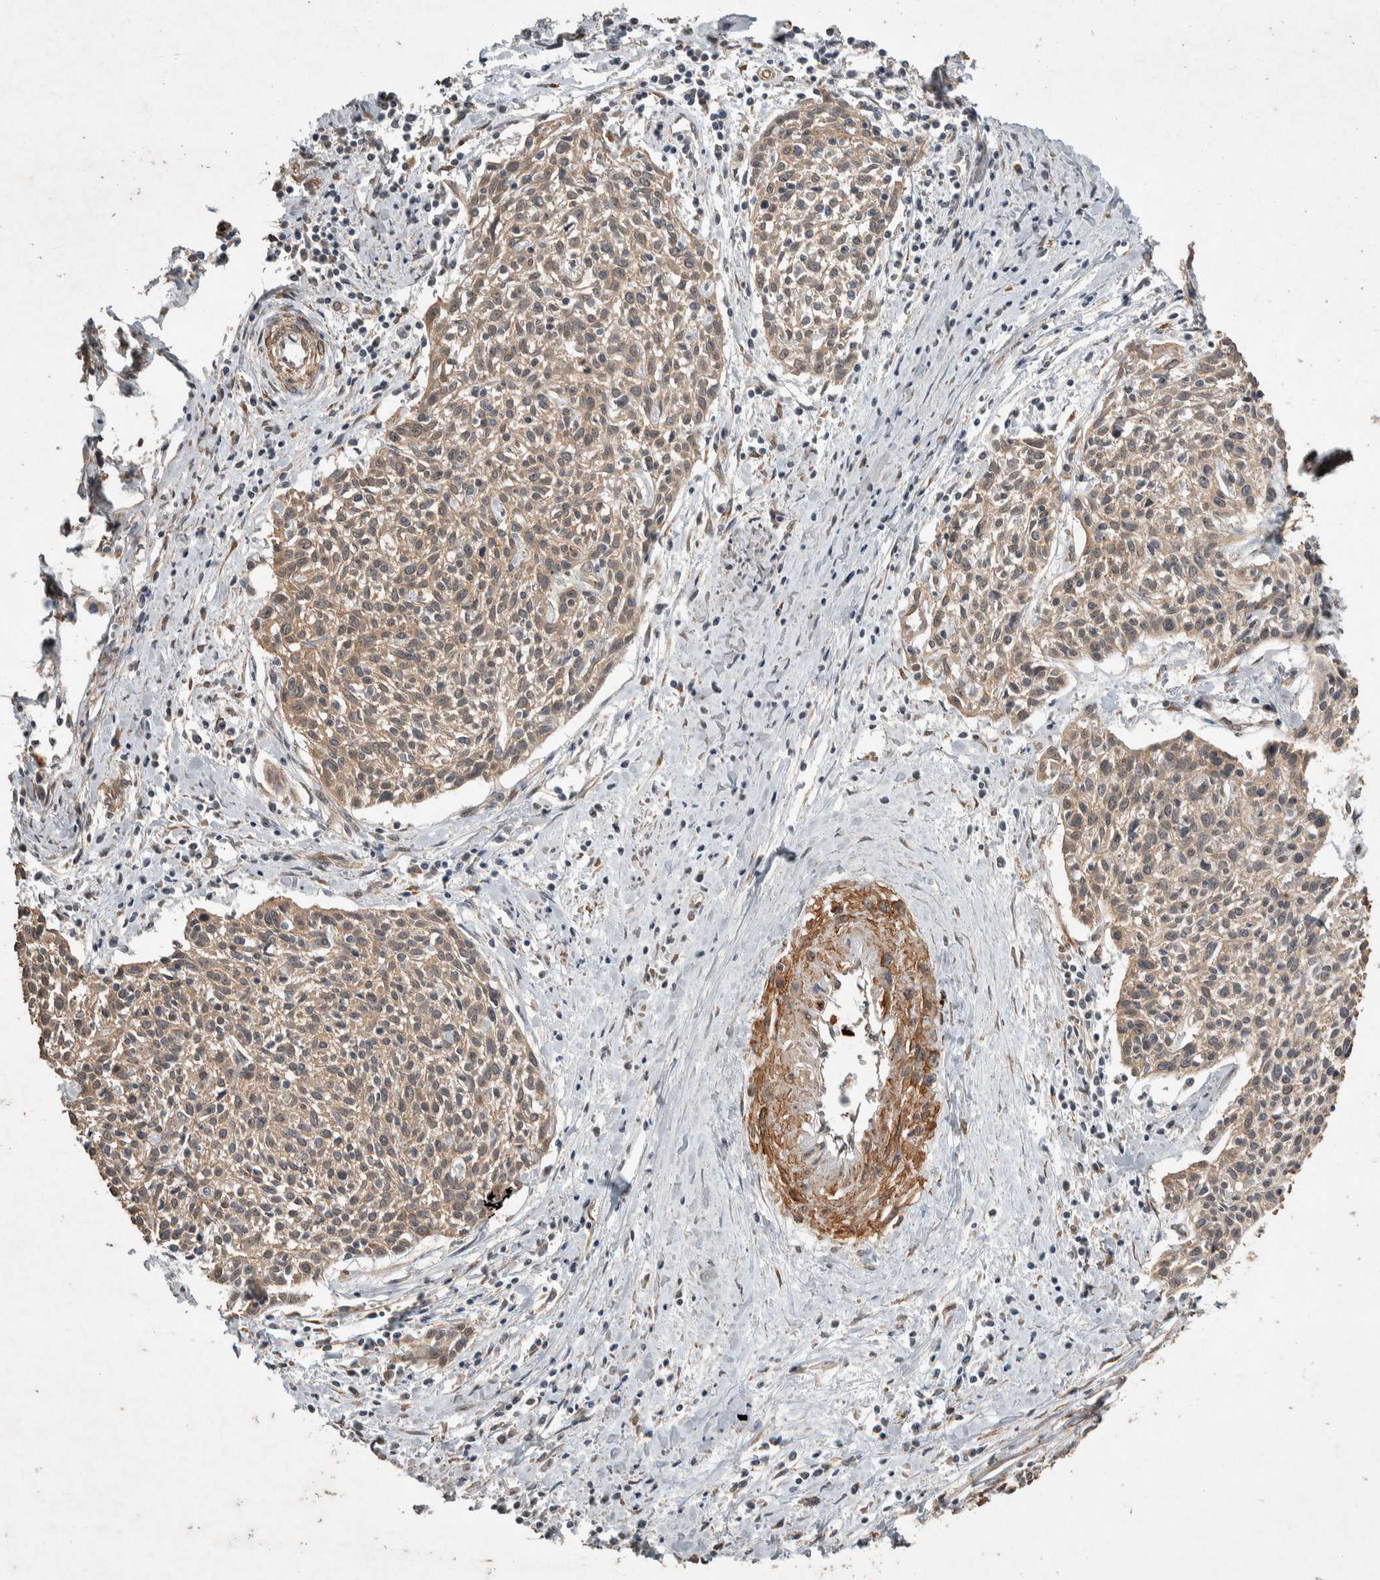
{"staining": {"intensity": "weak", "quantity": ">75%", "location": "cytoplasmic/membranous"}, "tissue": "cervical cancer", "cell_type": "Tumor cells", "image_type": "cancer", "snomed": [{"axis": "morphology", "description": "Squamous cell carcinoma, NOS"}, {"axis": "topography", "description": "Cervix"}], "caption": "Immunohistochemistry (IHC) of human cervical squamous cell carcinoma exhibits low levels of weak cytoplasmic/membranous expression in about >75% of tumor cells.", "gene": "DVL2", "patient": {"sex": "female", "age": 51}}